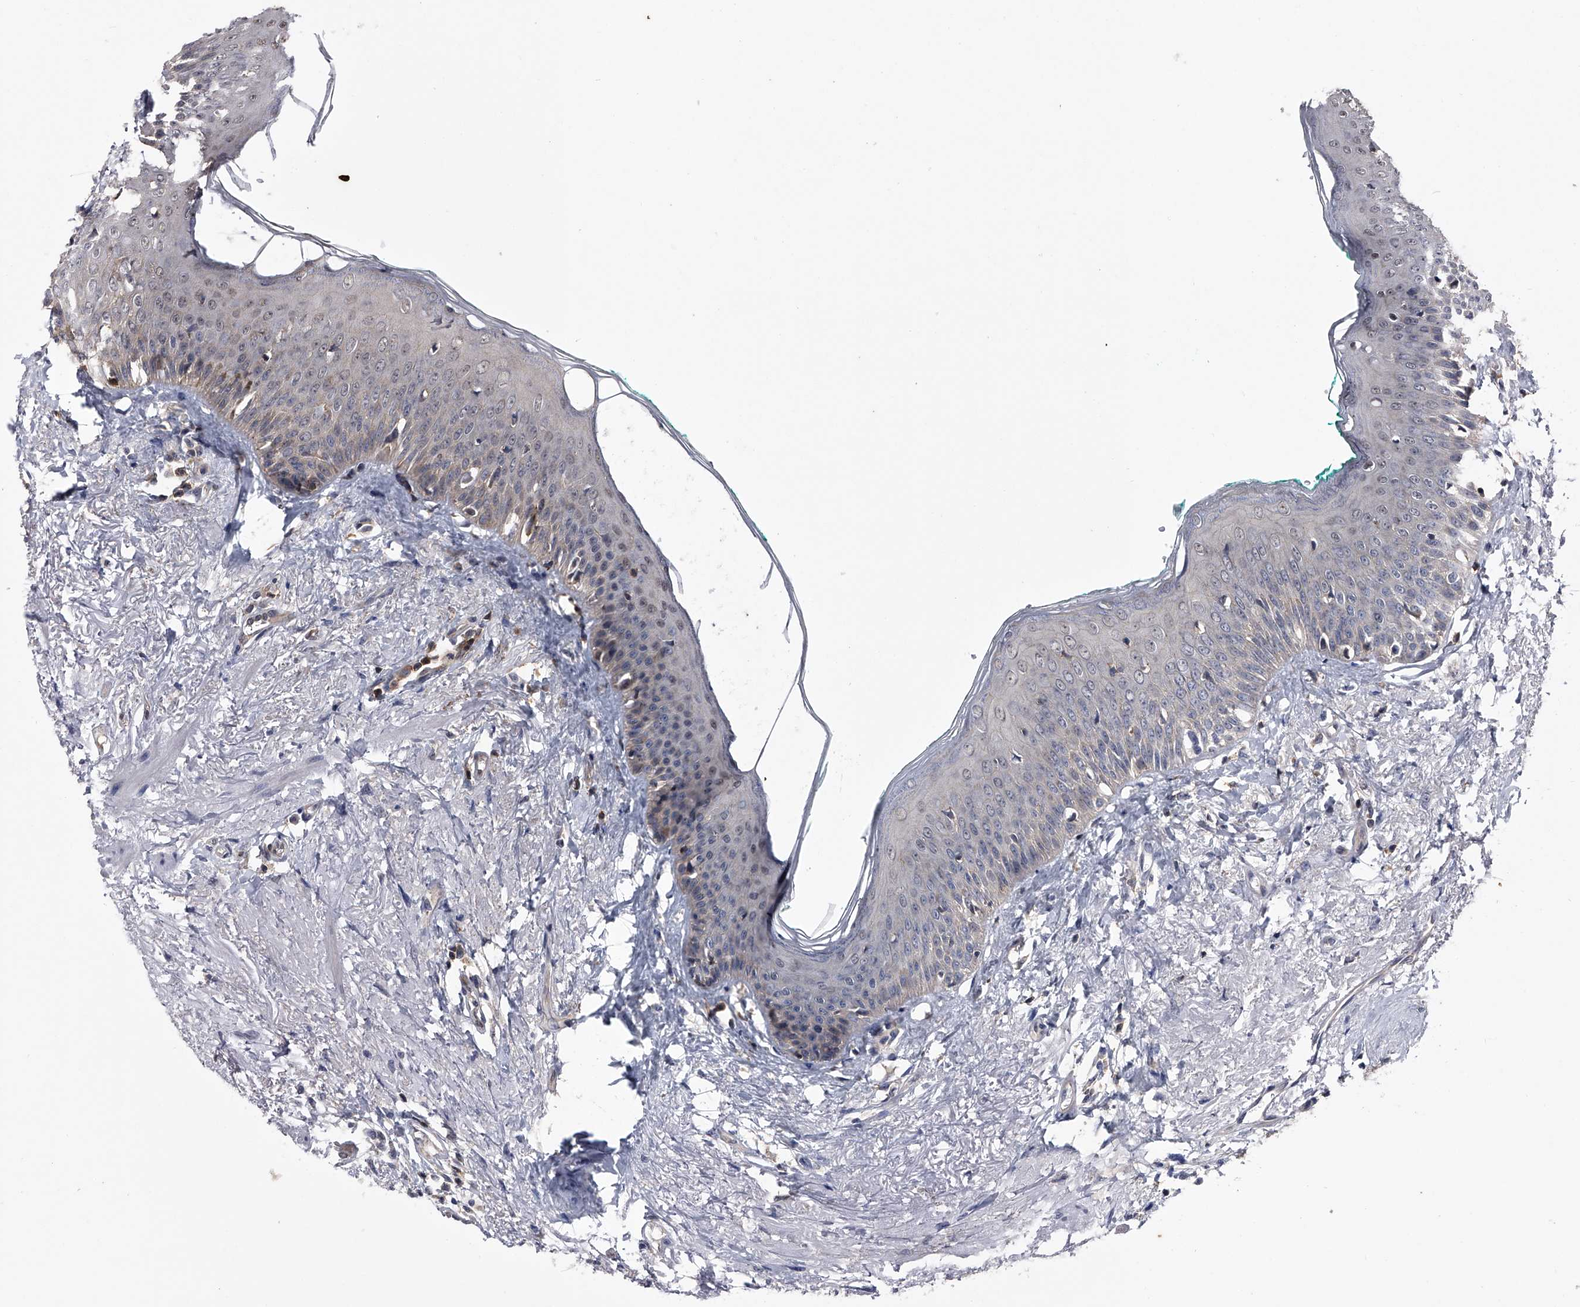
{"staining": {"intensity": "weak", "quantity": "<25%", "location": "cytoplasmic/membranous"}, "tissue": "oral mucosa", "cell_type": "Squamous epithelial cells", "image_type": "normal", "snomed": [{"axis": "morphology", "description": "Normal tissue, NOS"}, {"axis": "topography", "description": "Oral tissue"}], "caption": "High magnification brightfield microscopy of normal oral mucosa stained with DAB (brown) and counterstained with hematoxylin (blue): squamous epithelial cells show no significant positivity. (DAB immunohistochemistry (IHC) visualized using brightfield microscopy, high magnification).", "gene": "PAN3", "patient": {"sex": "female", "age": 70}}